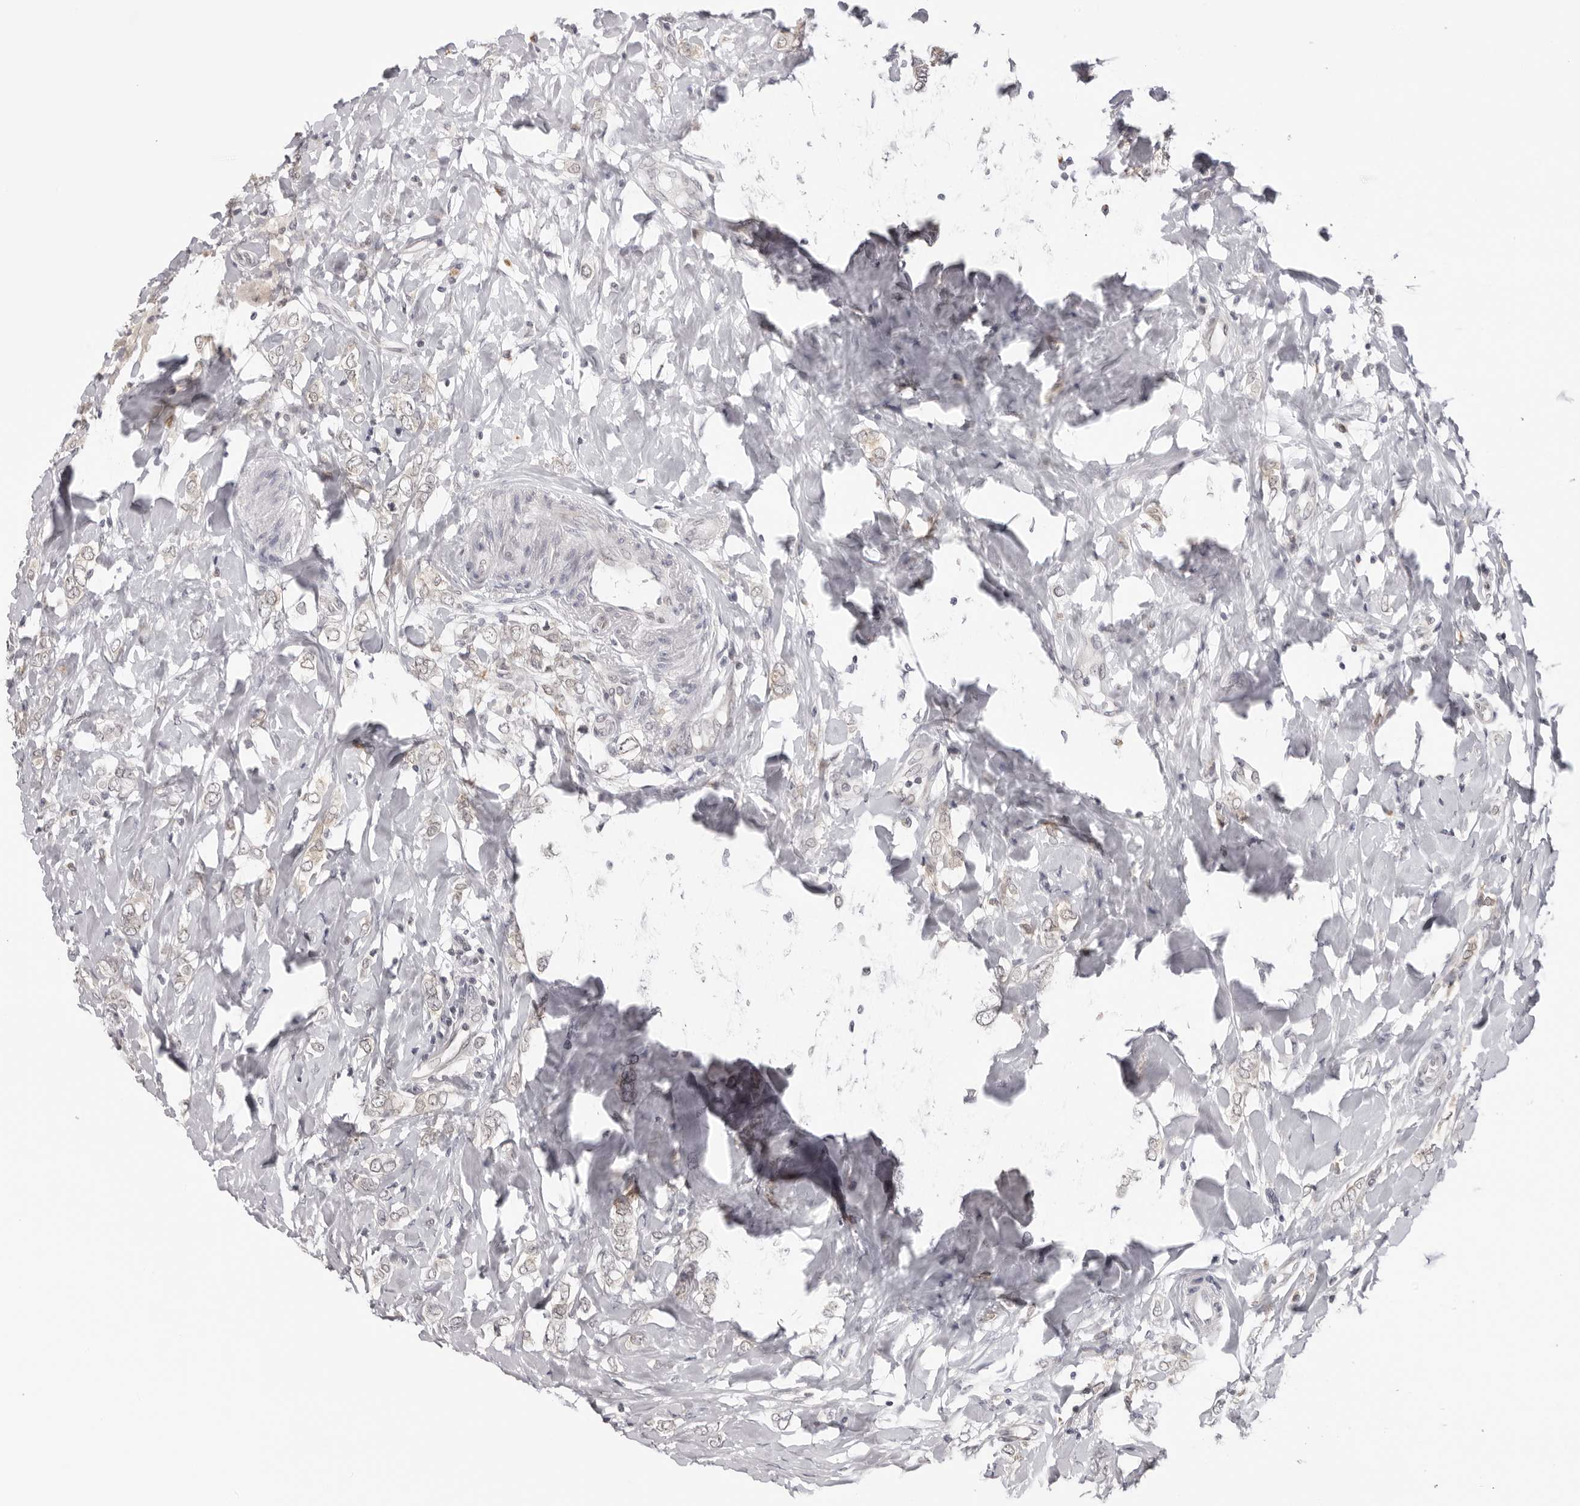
{"staining": {"intensity": "negative", "quantity": "none", "location": "none"}, "tissue": "breast cancer", "cell_type": "Tumor cells", "image_type": "cancer", "snomed": [{"axis": "morphology", "description": "Normal tissue, NOS"}, {"axis": "morphology", "description": "Lobular carcinoma"}, {"axis": "topography", "description": "Breast"}], "caption": "DAB (3,3'-diaminobenzidine) immunohistochemical staining of human breast lobular carcinoma exhibits no significant expression in tumor cells.", "gene": "PRUNE1", "patient": {"sex": "female", "age": 47}}